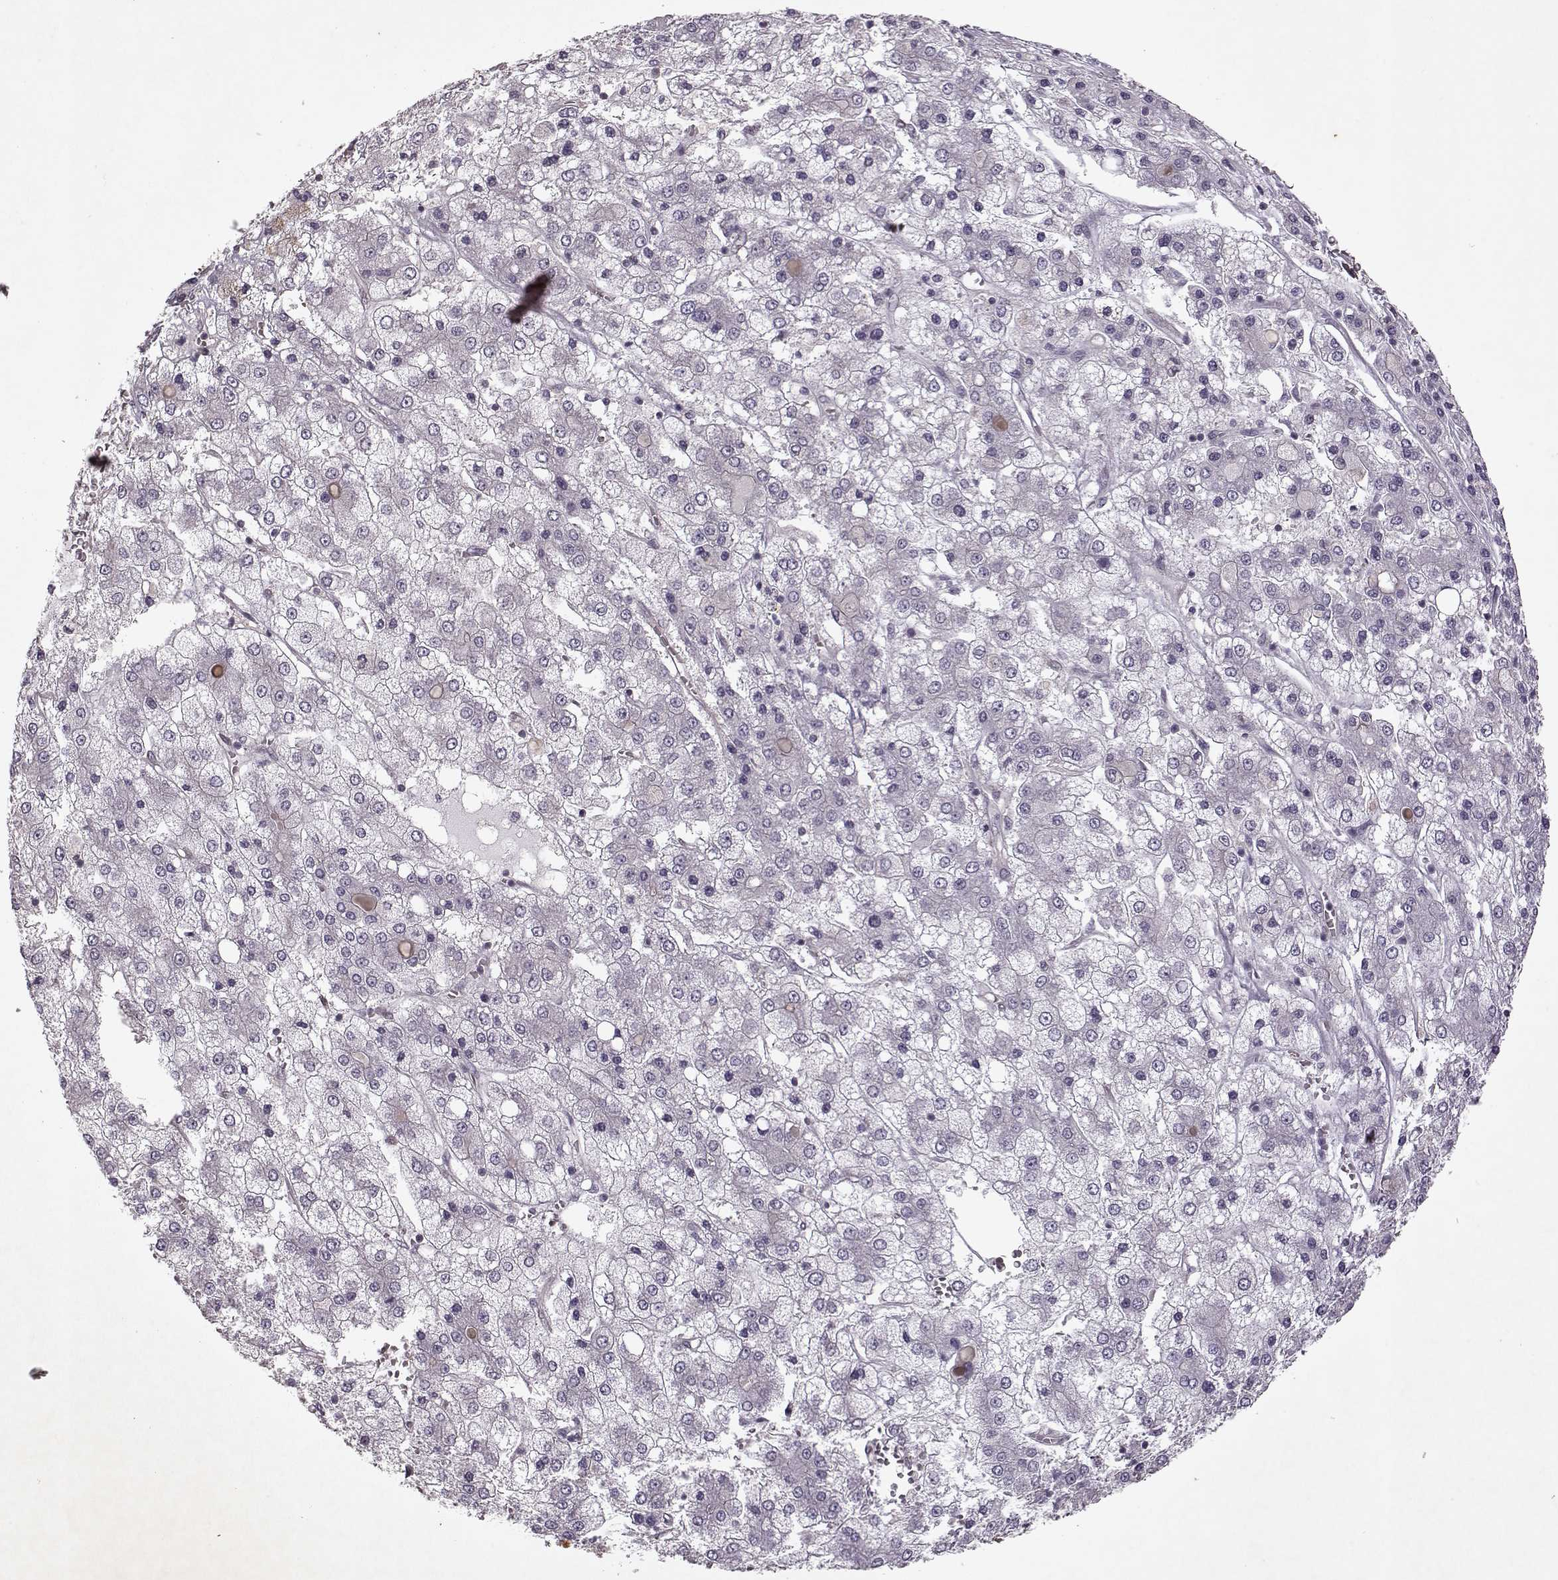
{"staining": {"intensity": "negative", "quantity": "none", "location": "none"}, "tissue": "liver cancer", "cell_type": "Tumor cells", "image_type": "cancer", "snomed": [{"axis": "morphology", "description": "Carcinoma, Hepatocellular, NOS"}, {"axis": "topography", "description": "Liver"}], "caption": "This is a histopathology image of immunohistochemistry (IHC) staining of hepatocellular carcinoma (liver), which shows no staining in tumor cells. (DAB (3,3'-diaminobenzidine) immunohistochemistry (IHC), high magnification).", "gene": "KRT9", "patient": {"sex": "male", "age": 73}}